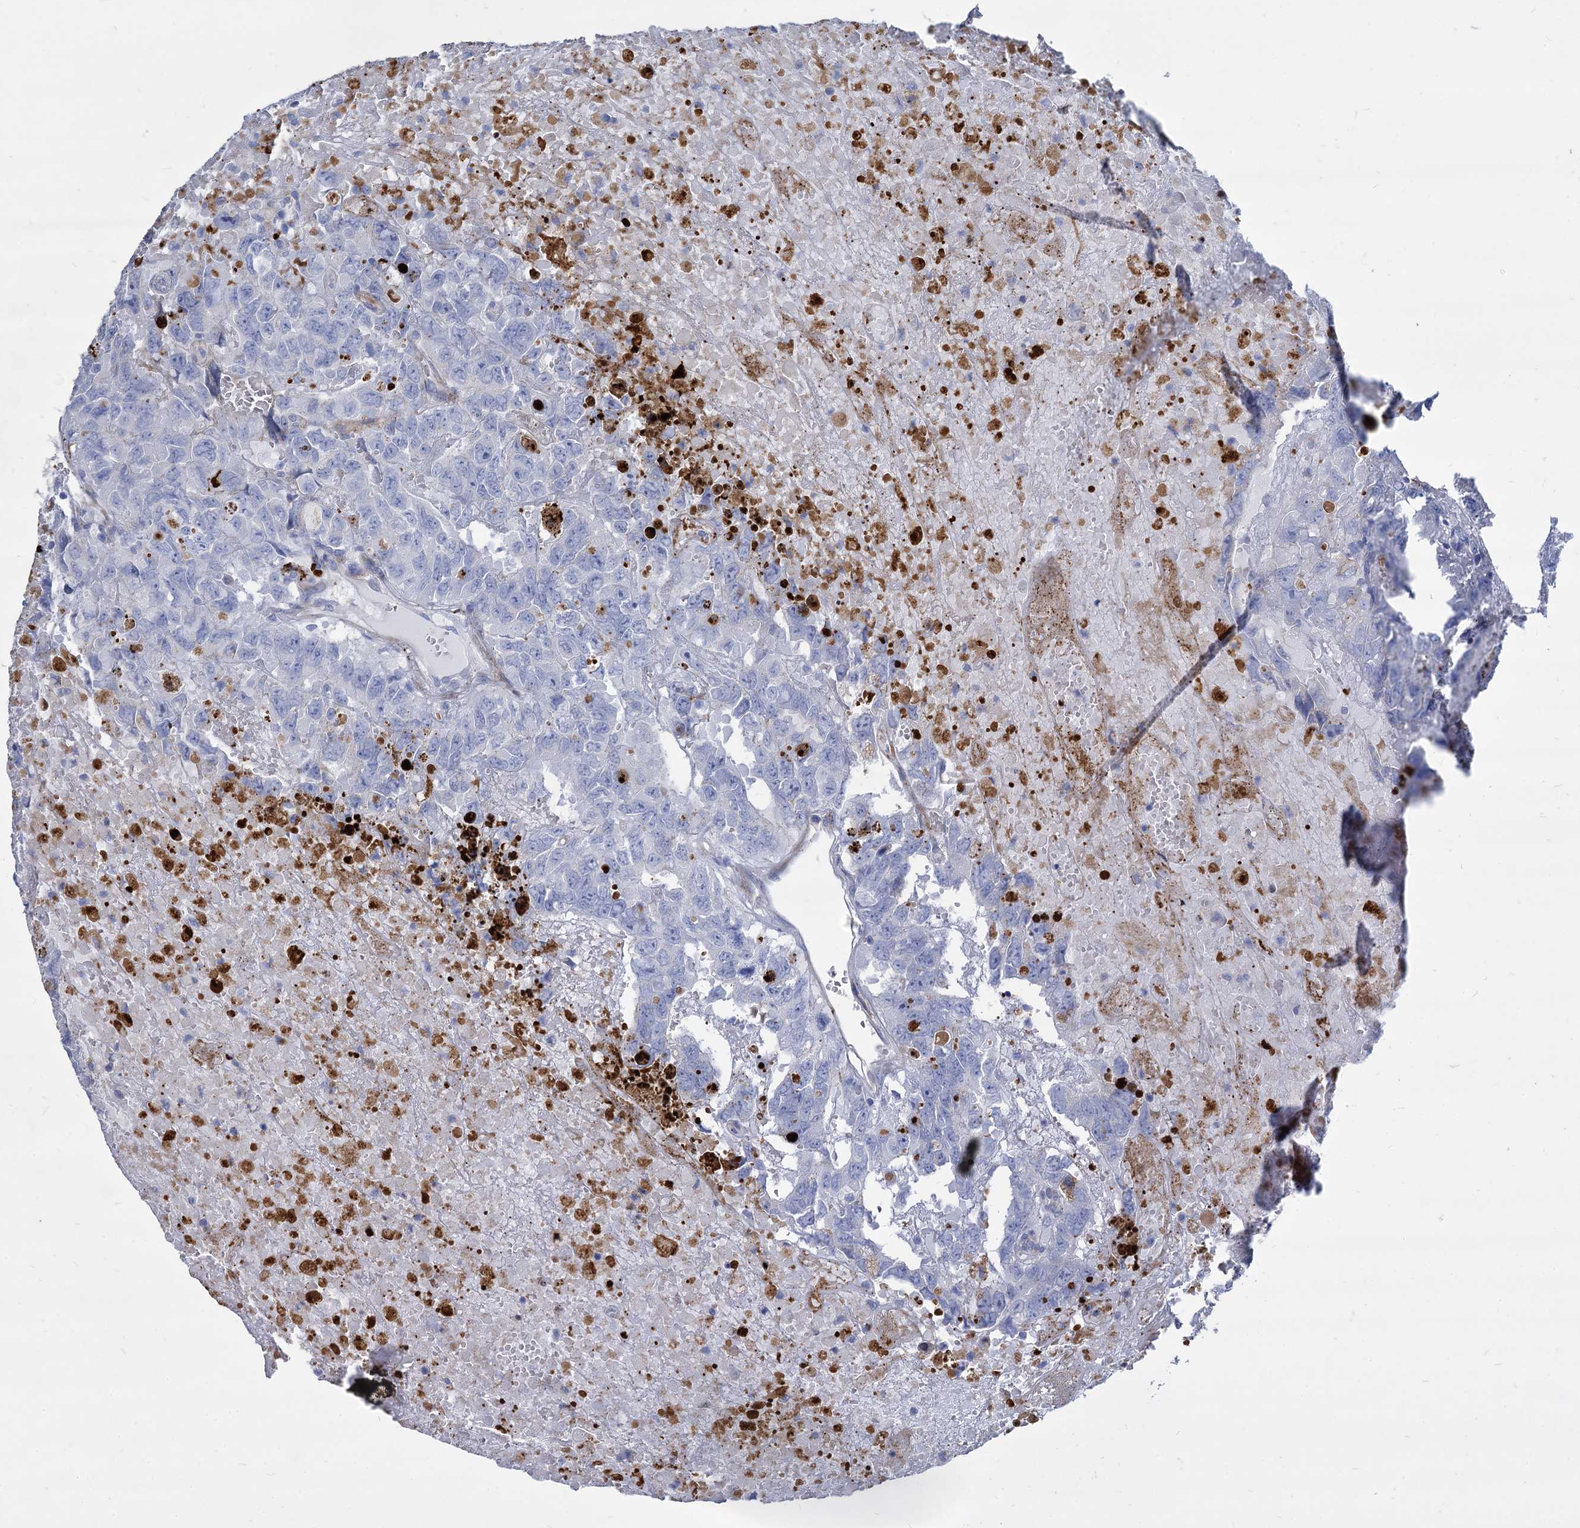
{"staining": {"intensity": "negative", "quantity": "none", "location": "none"}, "tissue": "testis cancer", "cell_type": "Tumor cells", "image_type": "cancer", "snomed": [{"axis": "morphology", "description": "Carcinoma, Embryonal, NOS"}, {"axis": "topography", "description": "Testis"}], "caption": "Immunohistochemical staining of human embryonal carcinoma (testis) displays no significant expression in tumor cells.", "gene": "TRIM77", "patient": {"sex": "male", "age": 45}}